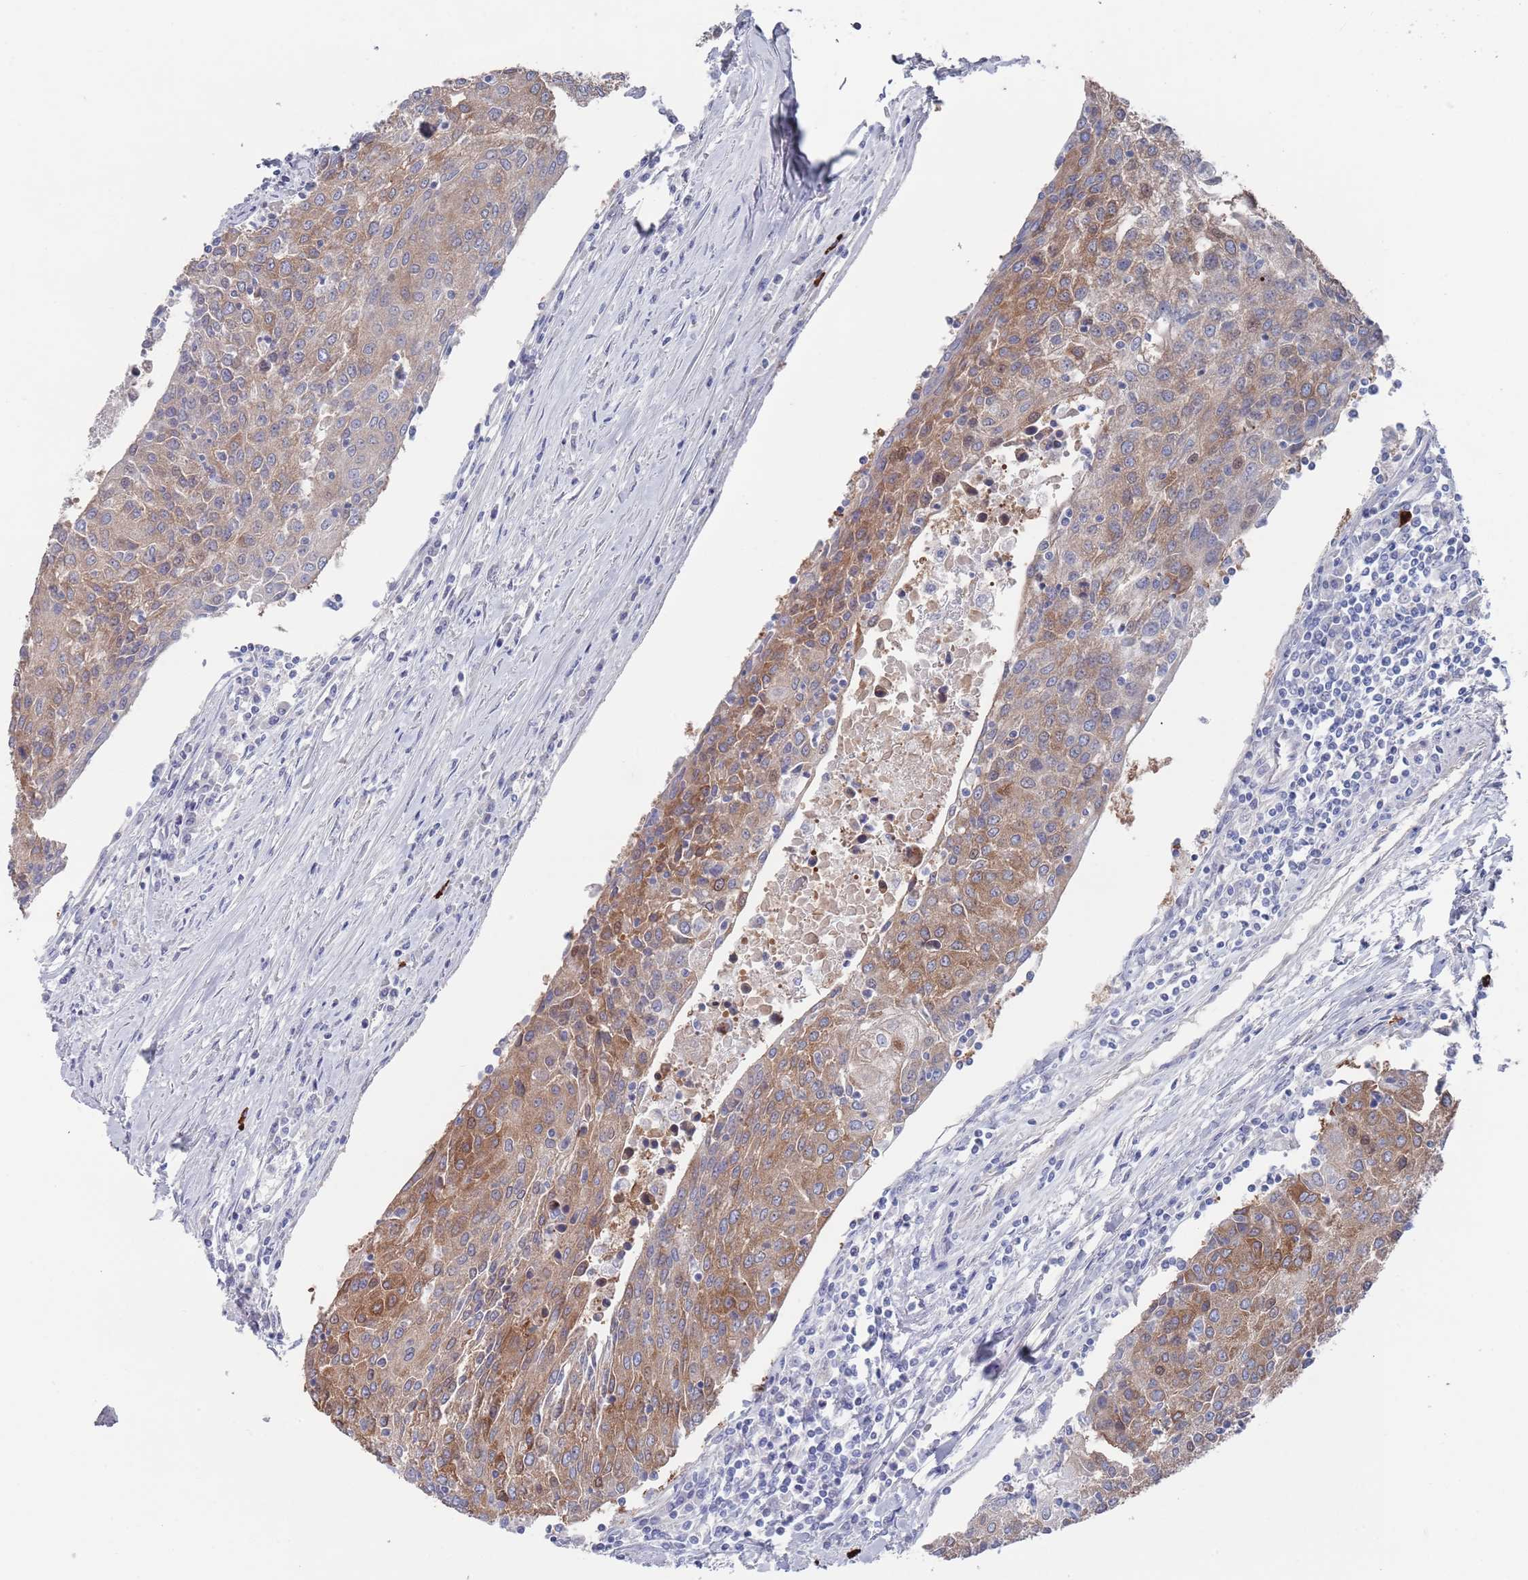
{"staining": {"intensity": "moderate", "quantity": ">75%", "location": "cytoplasmic/membranous"}, "tissue": "urothelial cancer", "cell_type": "Tumor cells", "image_type": "cancer", "snomed": [{"axis": "morphology", "description": "Urothelial carcinoma, High grade"}, {"axis": "topography", "description": "Urinary bladder"}], "caption": "Immunohistochemistry photomicrograph of neoplastic tissue: urothelial cancer stained using immunohistochemistry displays medium levels of moderate protein expression localized specifically in the cytoplasmic/membranous of tumor cells, appearing as a cytoplasmic/membranous brown color.", "gene": "TMCO3", "patient": {"sex": "female", "age": 85}}